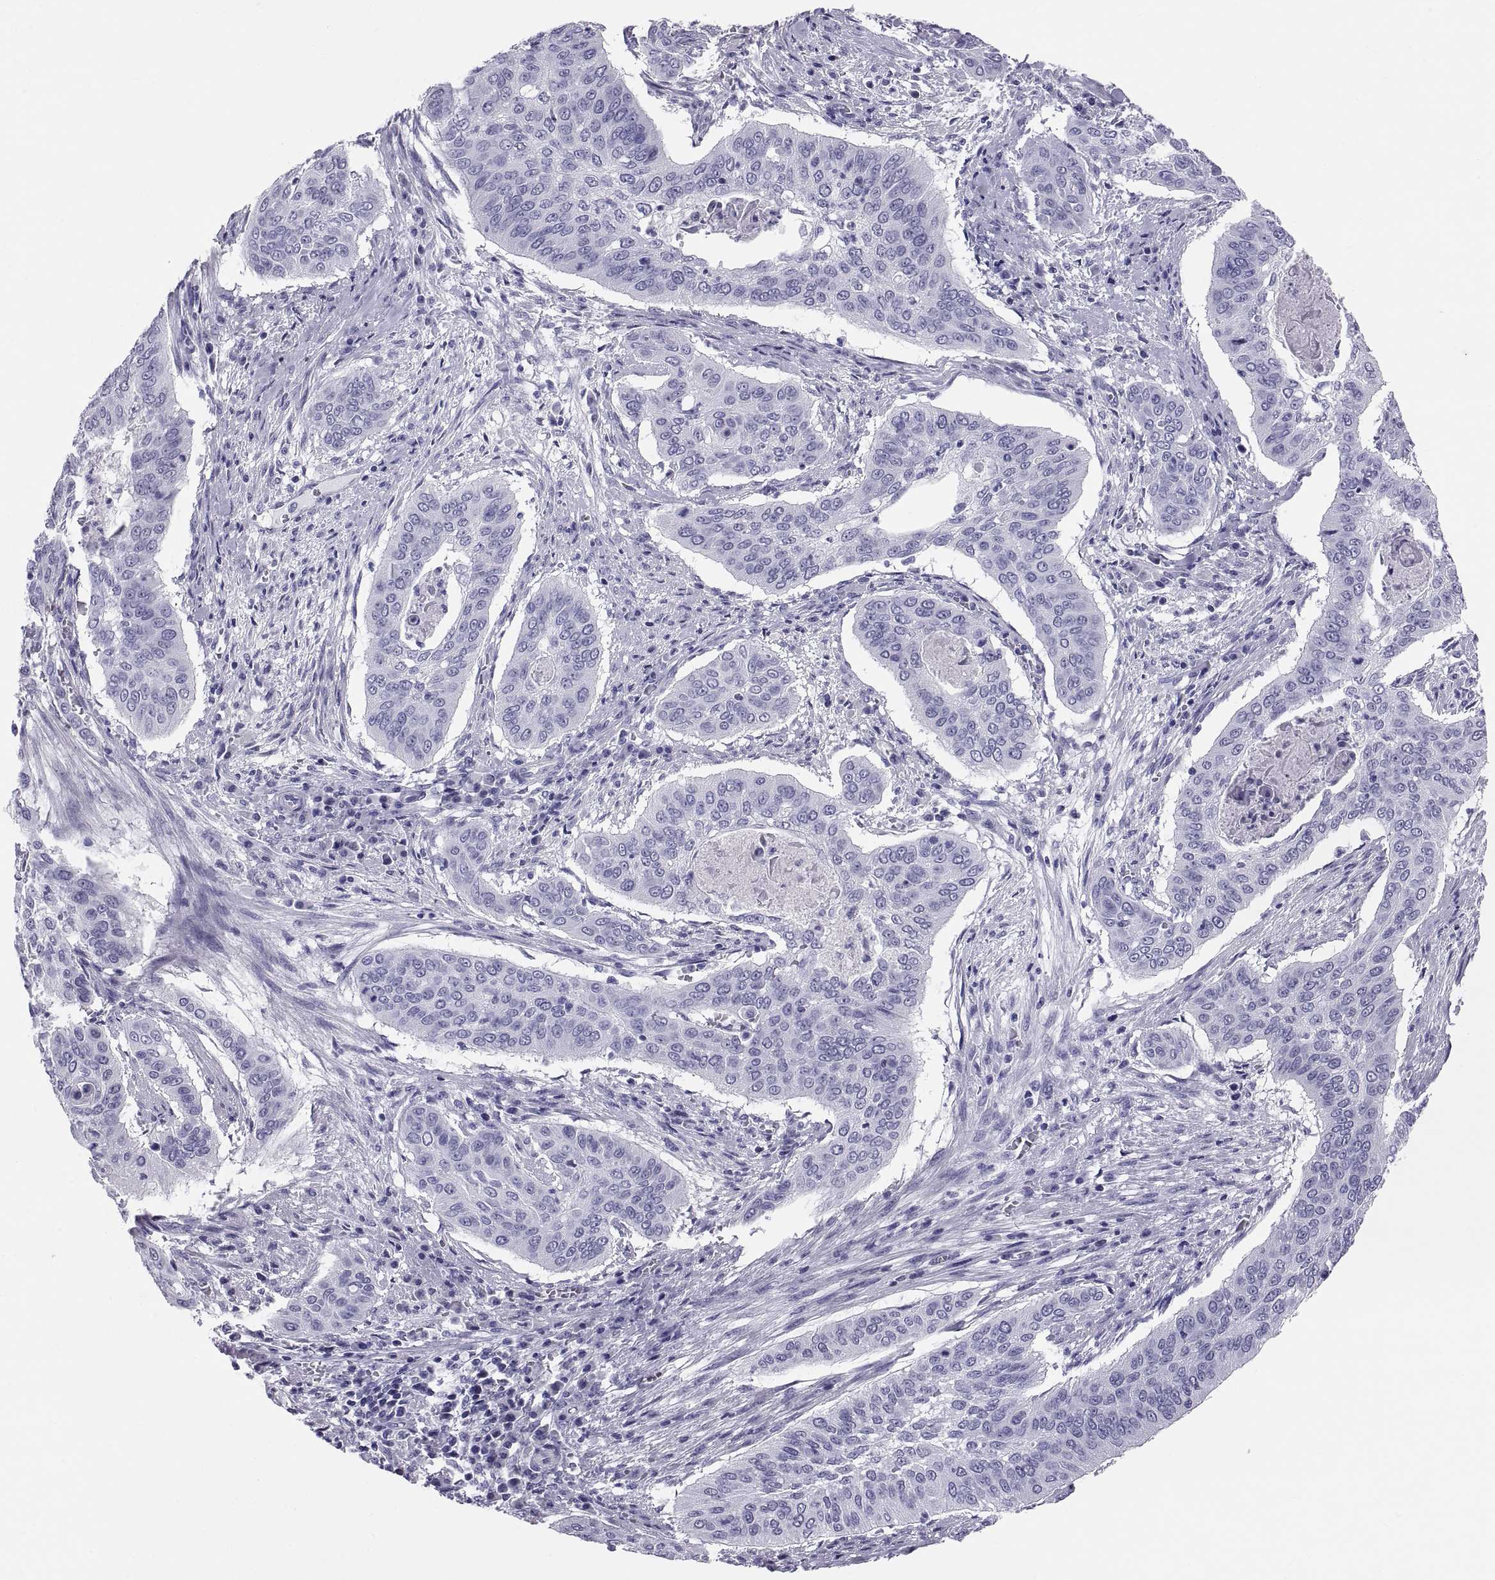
{"staining": {"intensity": "negative", "quantity": "none", "location": "none"}, "tissue": "cervical cancer", "cell_type": "Tumor cells", "image_type": "cancer", "snomed": [{"axis": "morphology", "description": "Squamous cell carcinoma, NOS"}, {"axis": "topography", "description": "Cervix"}], "caption": "DAB (3,3'-diaminobenzidine) immunohistochemical staining of cervical squamous cell carcinoma demonstrates no significant expression in tumor cells.", "gene": "FAM170A", "patient": {"sex": "female", "age": 39}}